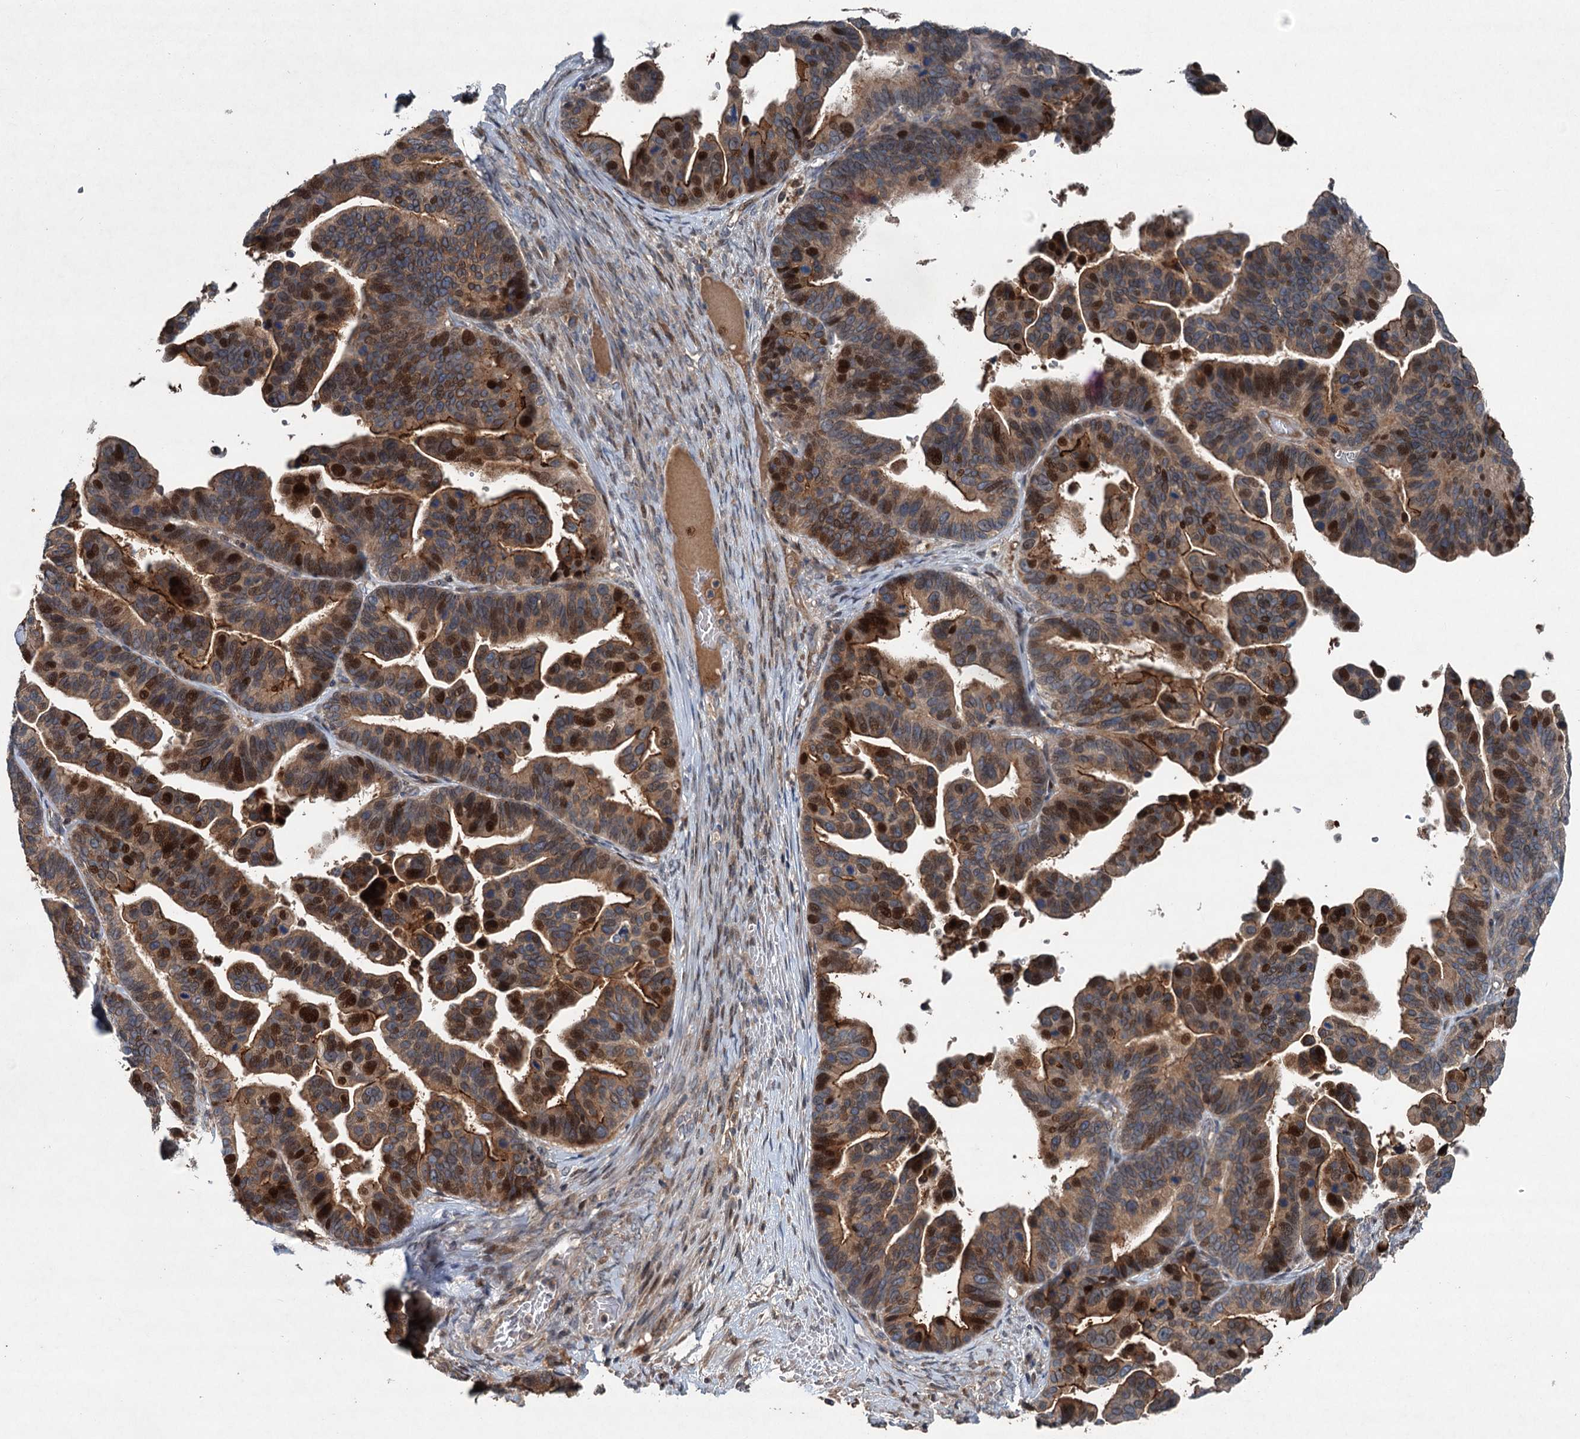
{"staining": {"intensity": "strong", "quantity": "25%-75%", "location": "cytoplasmic/membranous,nuclear"}, "tissue": "ovarian cancer", "cell_type": "Tumor cells", "image_type": "cancer", "snomed": [{"axis": "morphology", "description": "Cystadenocarcinoma, serous, NOS"}, {"axis": "topography", "description": "Ovary"}], "caption": "Immunohistochemistry (IHC) image of human ovarian cancer (serous cystadenocarcinoma) stained for a protein (brown), which demonstrates high levels of strong cytoplasmic/membranous and nuclear expression in approximately 25%-75% of tumor cells.", "gene": "TAPBPL", "patient": {"sex": "female", "age": 56}}